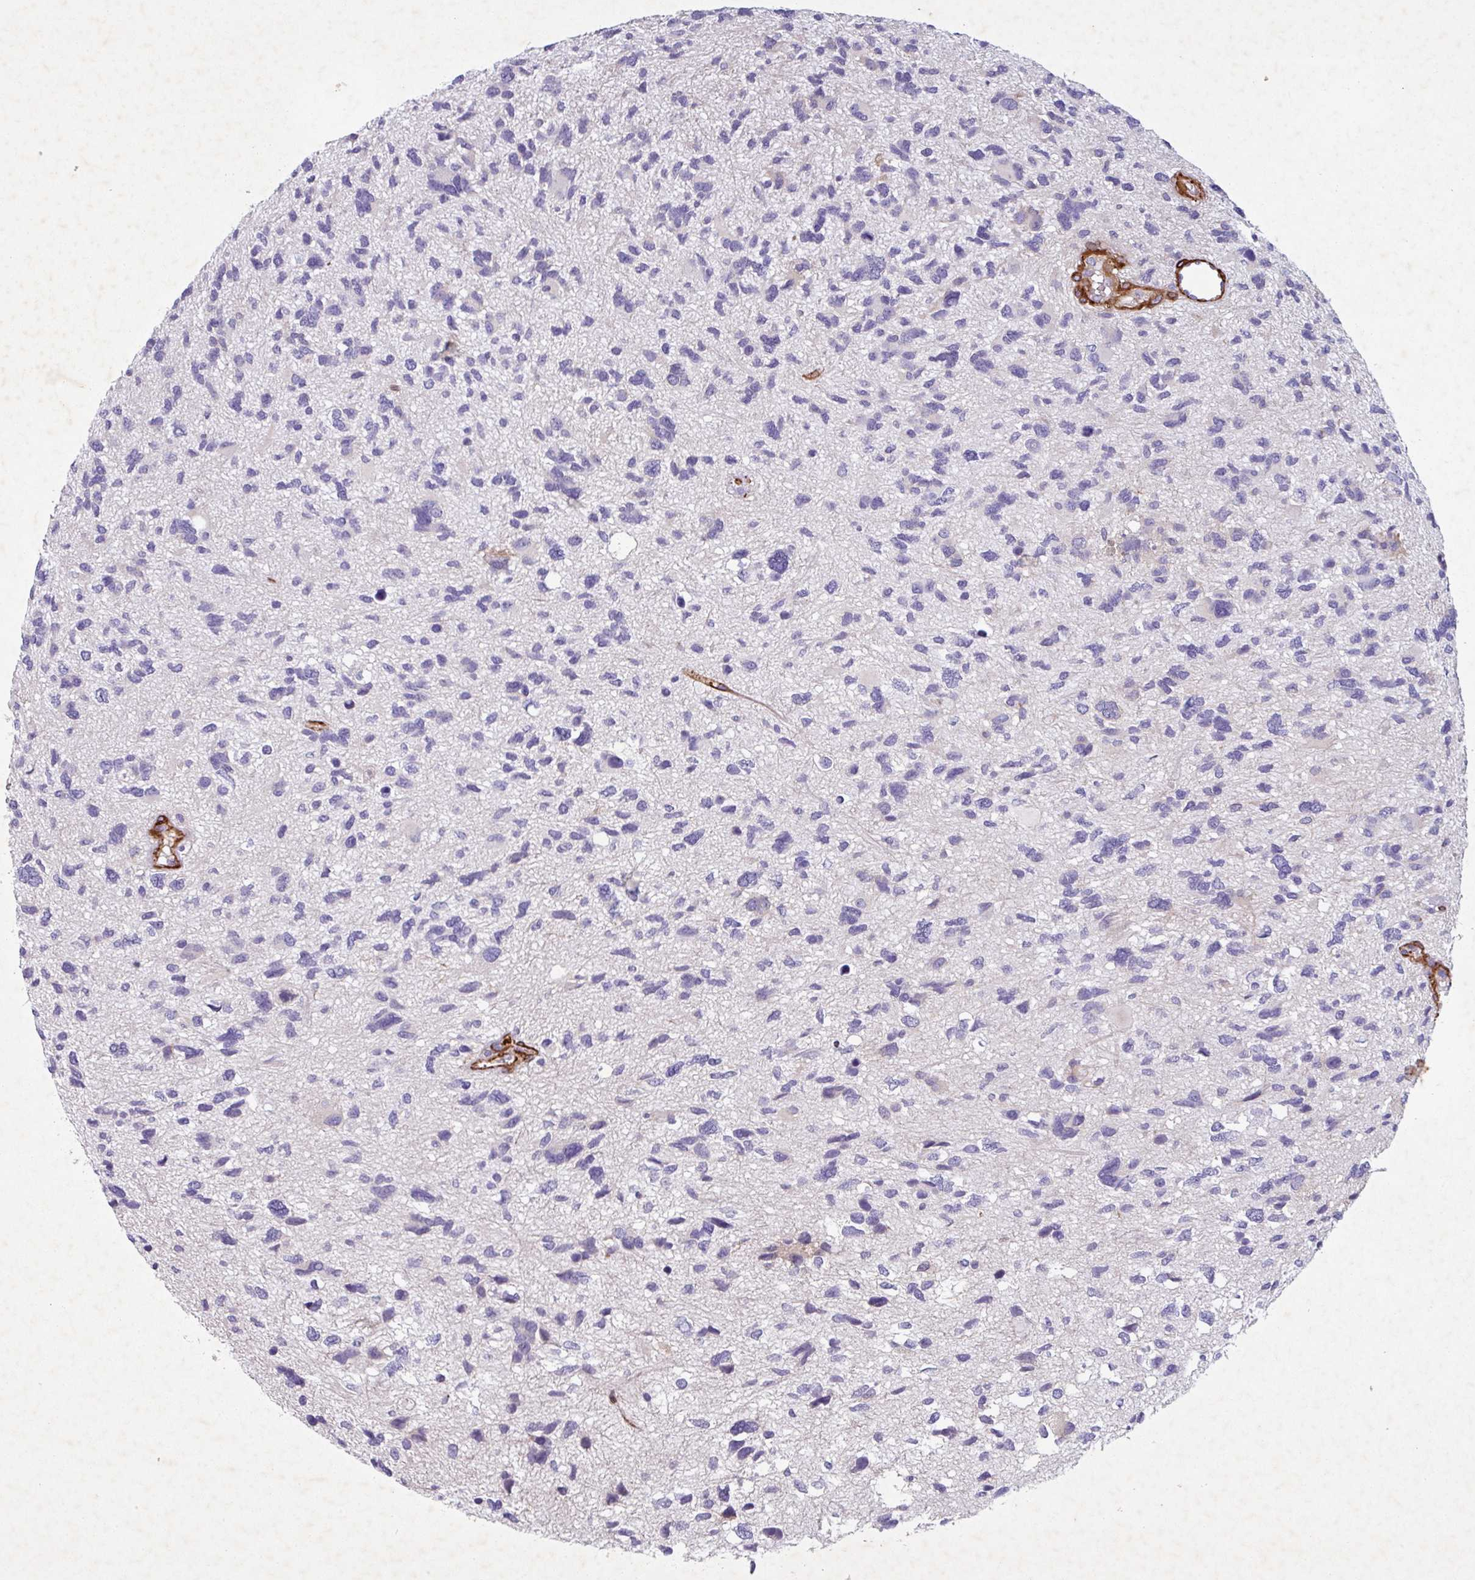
{"staining": {"intensity": "negative", "quantity": "none", "location": "none"}, "tissue": "glioma", "cell_type": "Tumor cells", "image_type": "cancer", "snomed": [{"axis": "morphology", "description": "Glioma, malignant, High grade"}, {"axis": "topography", "description": "Brain"}], "caption": "The histopathology image shows no significant expression in tumor cells of glioma.", "gene": "ATP2C2", "patient": {"sex": "female", "age": 11}}